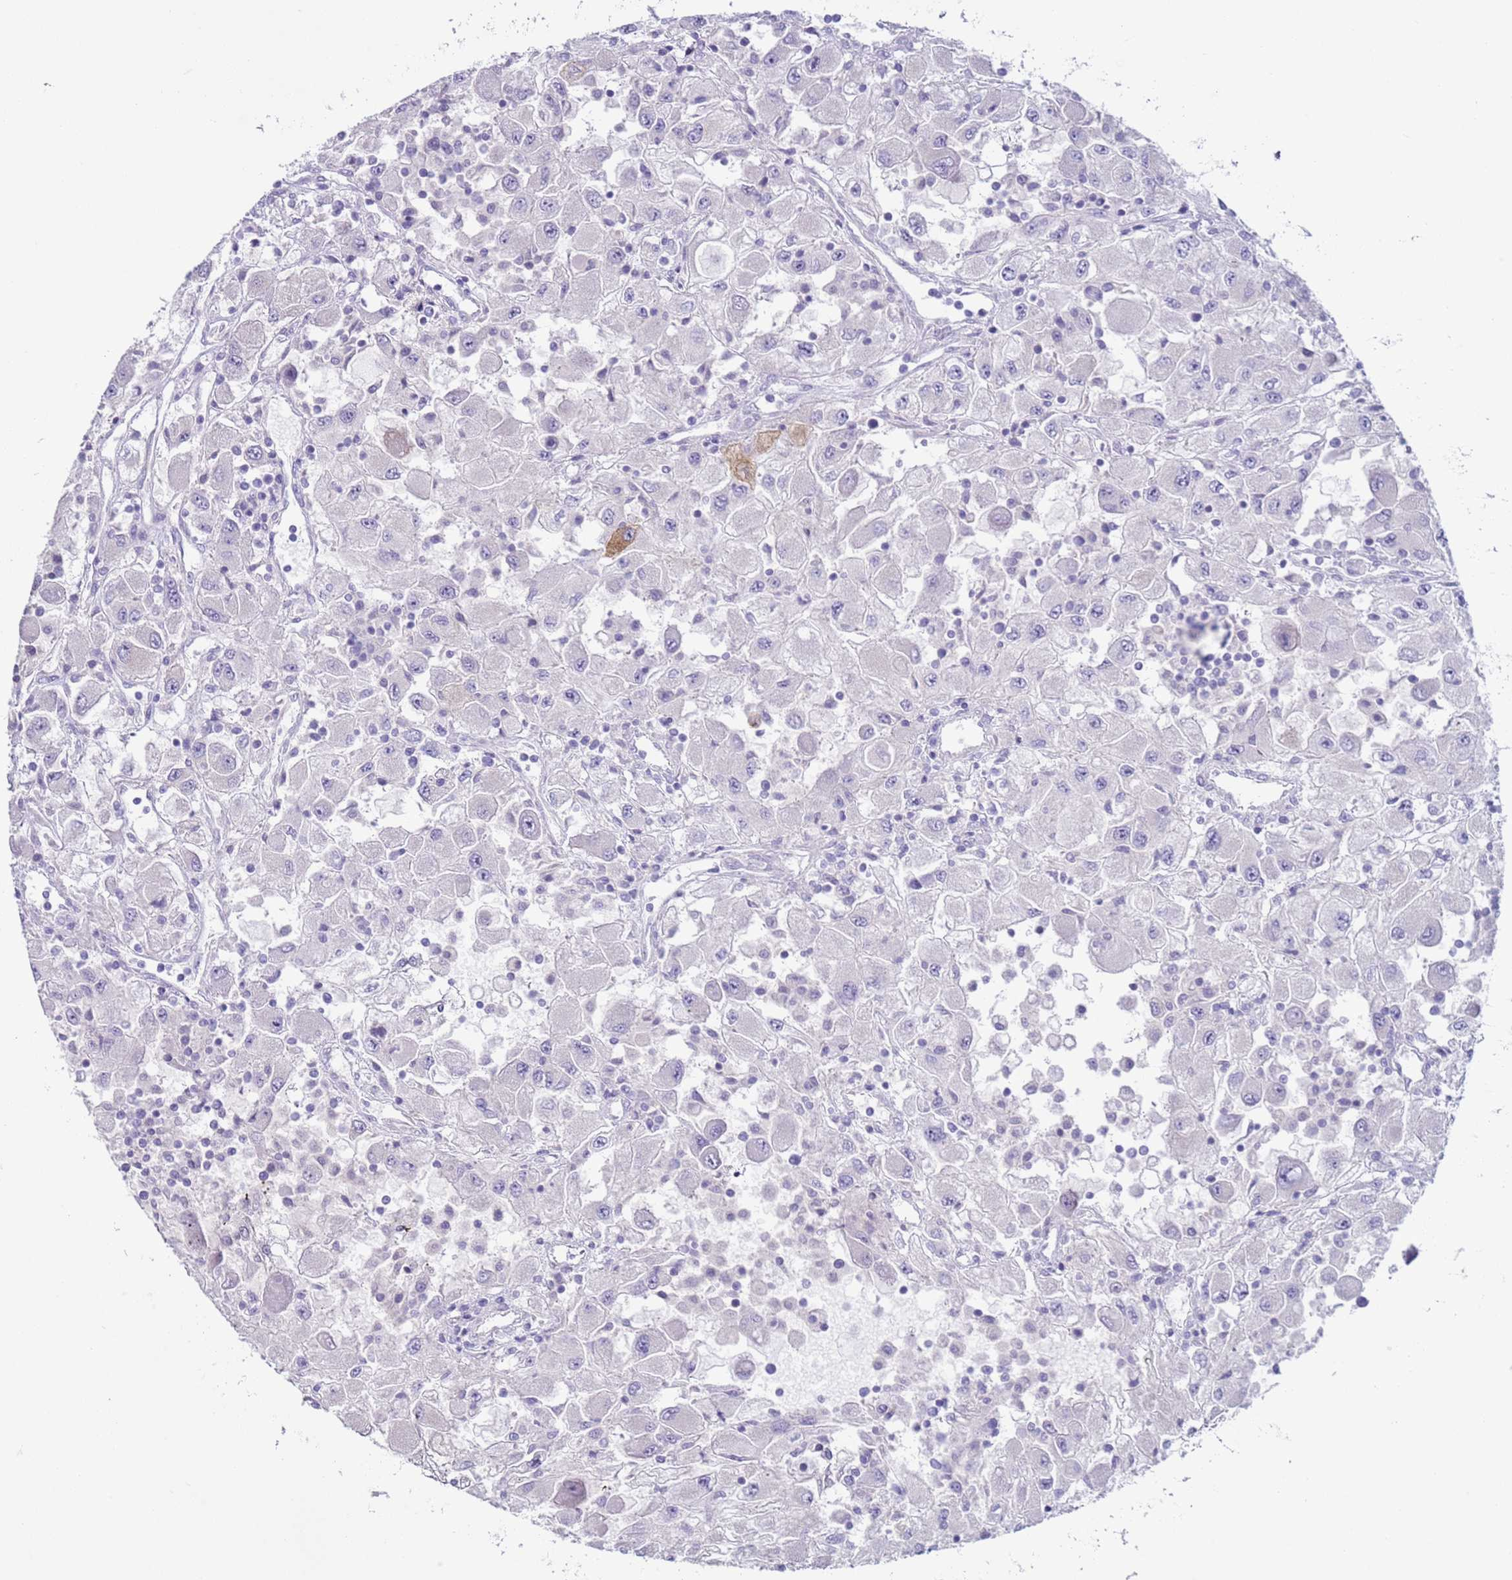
{"staining": {"intensity": "negative", "quantity": "none", "location": "none"}, "tissue": "renal cancer", "cell_type": "Tumor cells", "image_type": "cancer", "snomed": [{"axis": "morphology", "description": "Adenocarcinoma, NOS"}, {"axis": "topography", "description": "Kidney"}], "caption": "Adenocarcinoma (renal) stained for a protein using IHC displays no staining tumor cells.", "gene": "NPAP1", "patient": {"sex": "female", "age": 67}}